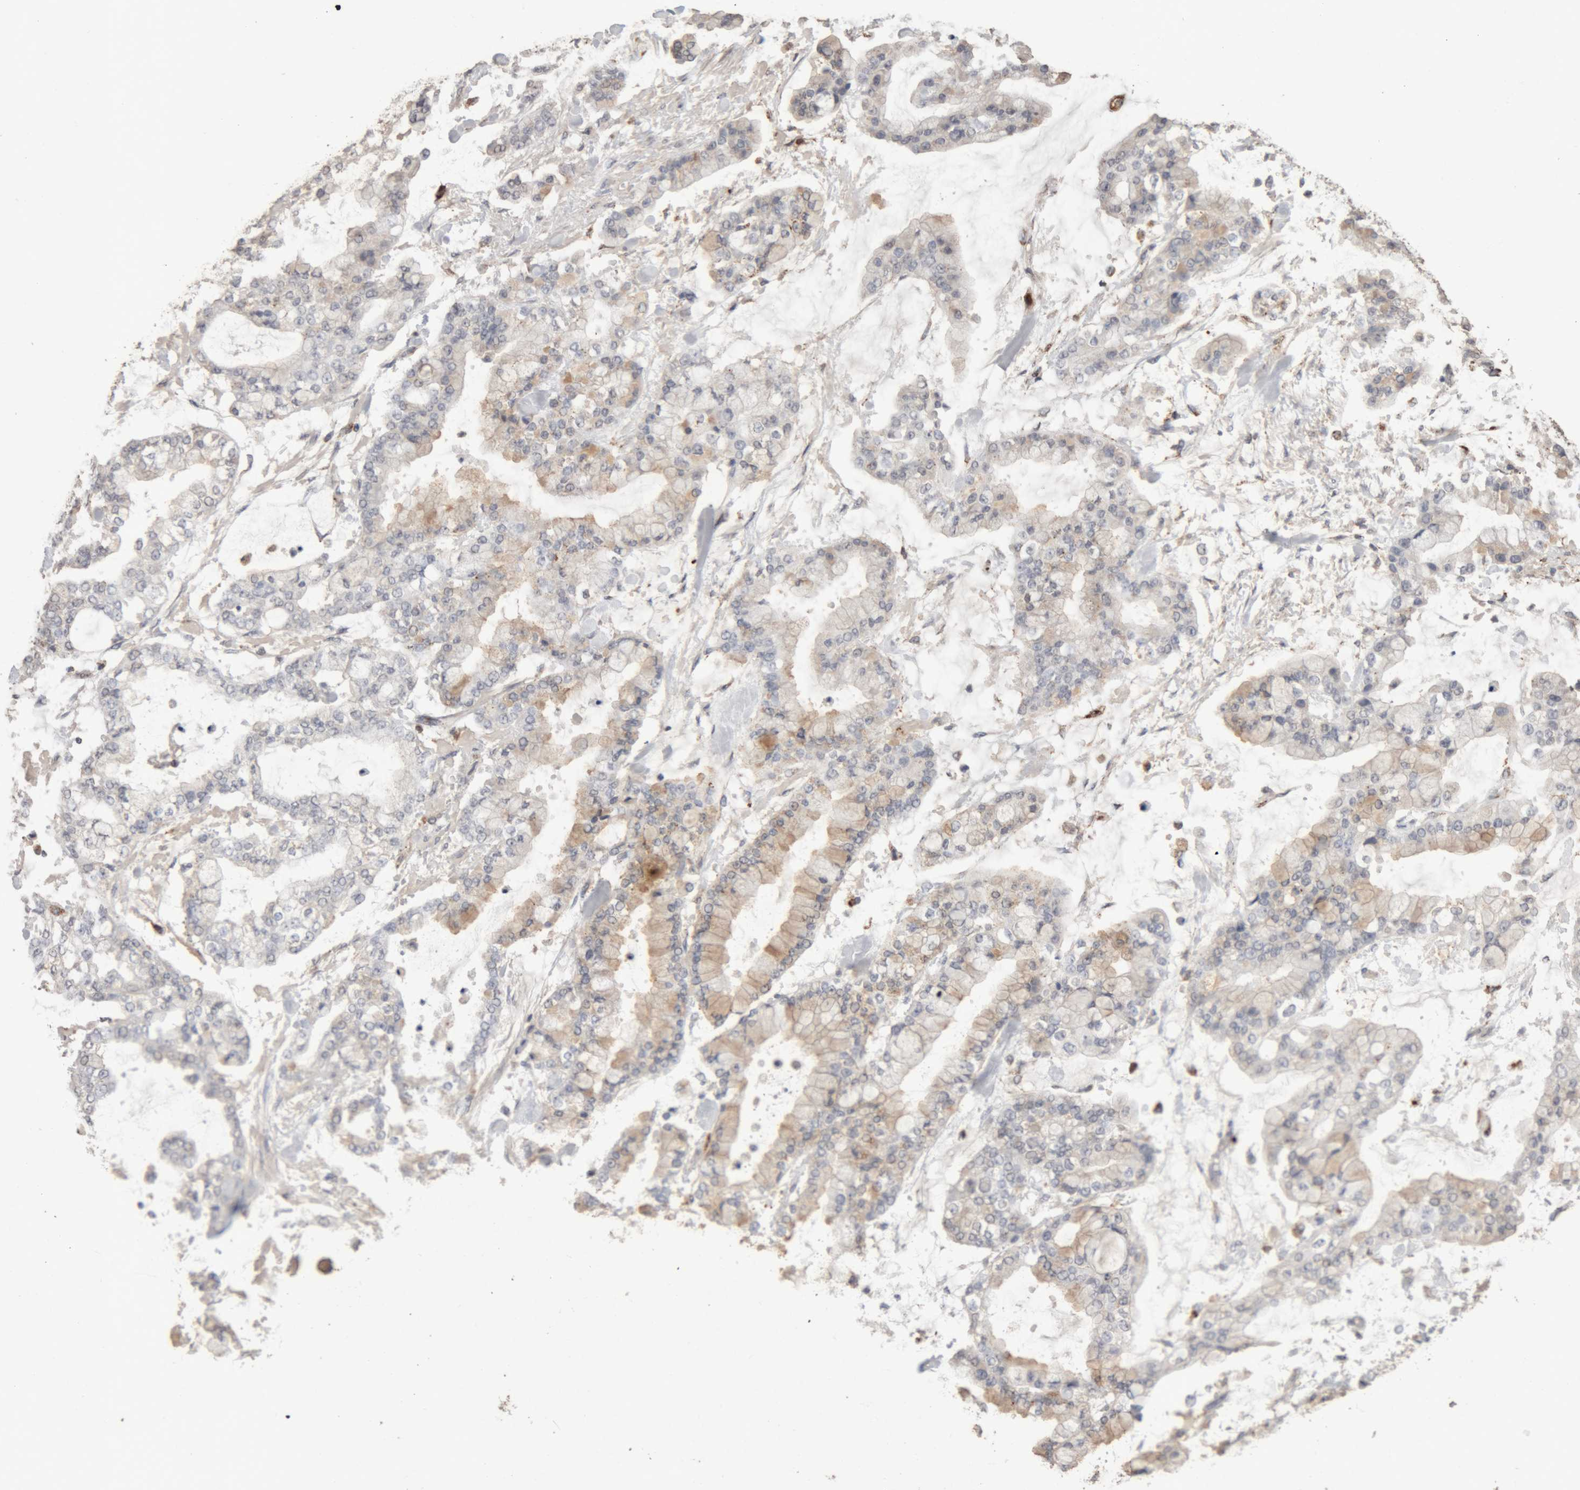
{"staining": {"intensity": "negative", "quantity": "none", "location": "none"}, "tissue": "stomach cancer", "cell_type": "Tumor cells", "image_type": "cancer", "snomed": [{"axis": "morphology", "description": "Normal tissue, NOS"}, {"axis": "morphology", "description": "Adenocarcinoma, NOS"}, {"axis": "topography", "description": "Stomach, upper"}, {"axis": "topography", "description": "Stomach"}], "caption": "Immunohistochemical staining of adenocarcinoma (stomach) reveals no significant staining in tumor cells. (Immunohistochemistry, brightfield microscopy, high magnification).", "gene": "ARSA", "patient": {"sex": "male", "age": 76}}